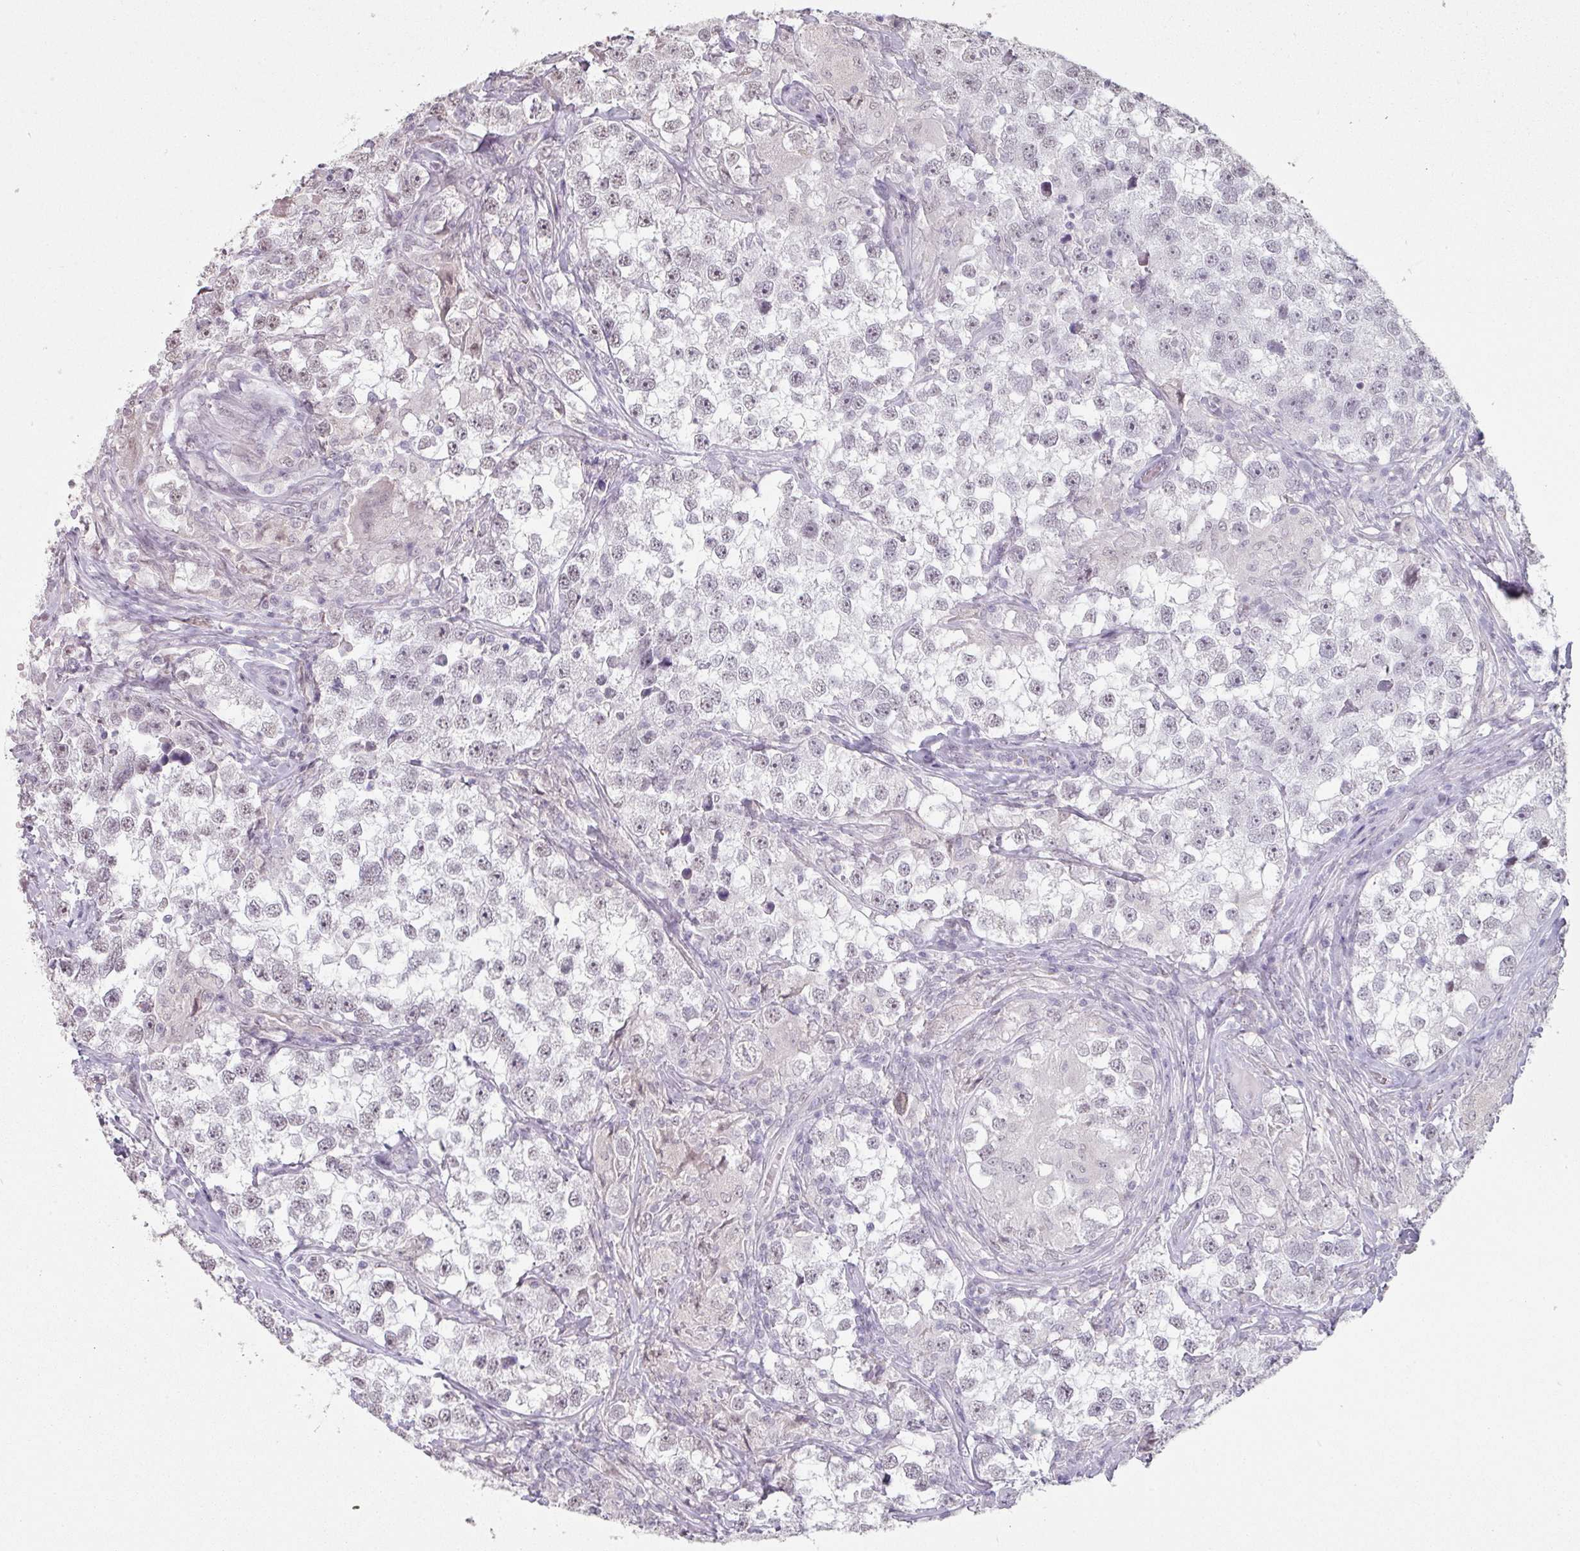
{"staining": {"intensity": "negative", "quantity": "none", "location": "none"}, "tissue": "testis cancer", "cell_type": "Tumor cells", "image_type": "cancer", "snomed": [{"axis": "morphology", "description": "Seminoma, NOS"}, {"axis": "topography", "description": "Testis"}], "caption": "This is a photomicrograph of immunohistochemistry staining of seminoma (testis), which shows no expression in tumor cells. (DAB (3,3'-diaminobenzidine) IHC, high magnification).", "gene": "SPRR1A", "patient": {"sex": "male", "age": 46}}